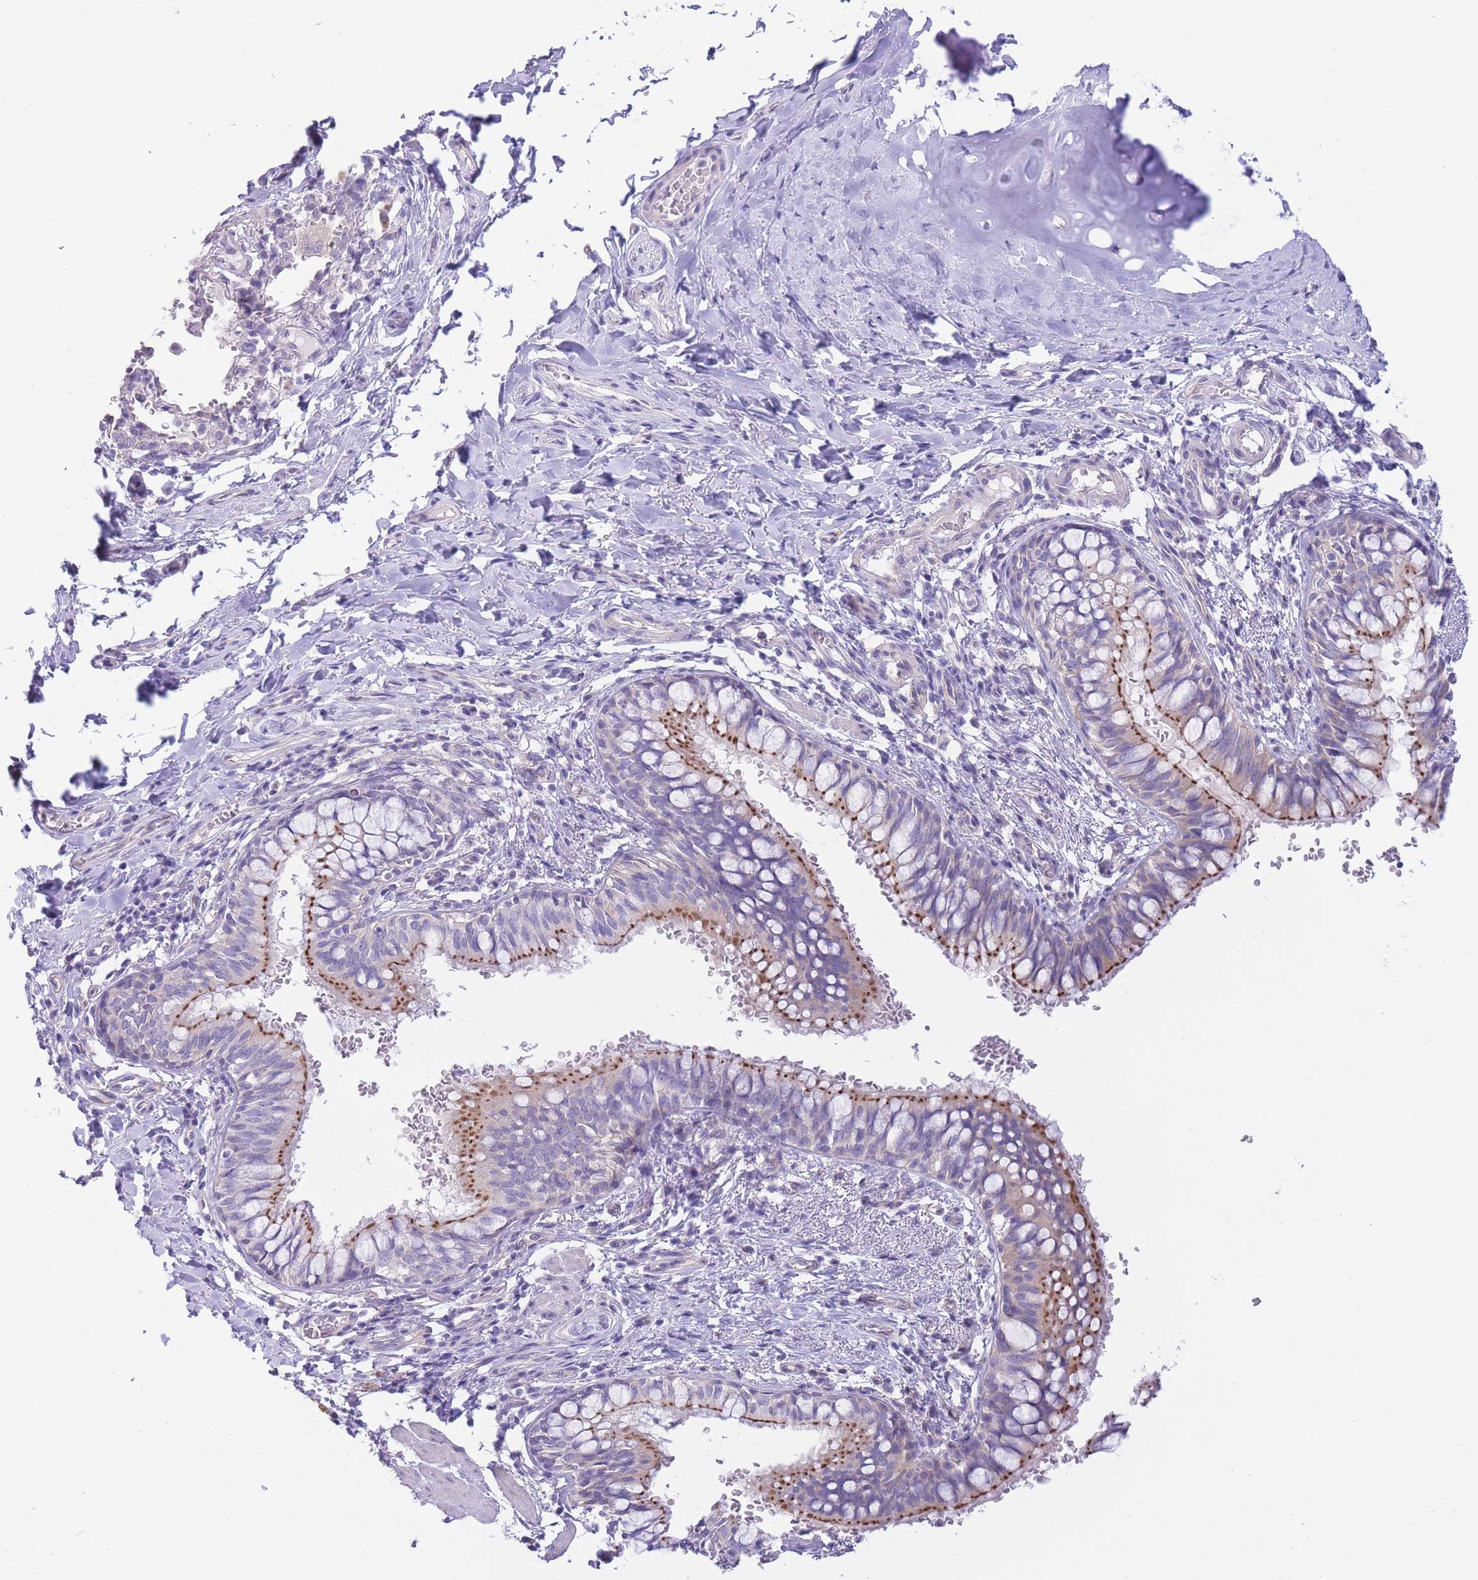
{"staining": {"intensity": "moderate", "quantity": "25%-75%", "location": "cytoplasmic/membranous"}, "tissue": "bronchus", "cell_type": "Respiratory epithelial cells", "image_type": "normal", "snomed": [{"axis": "morphology", "description": "Normal tissue, NOS"}, {"axis": "topography", "description": "Cartilage tissue"}, {"axis": "topography", "description": "Bronchus"}], "caption": "Immunohistochemistry (IHC) of benign human bronchus displays medium levels of moderate cytoplasmic/membranous positivity in about 25%-75% of respiratory epithelial cells.", "gene": "ALS2CL", "patient": {"sex": "female", "age": 36}}